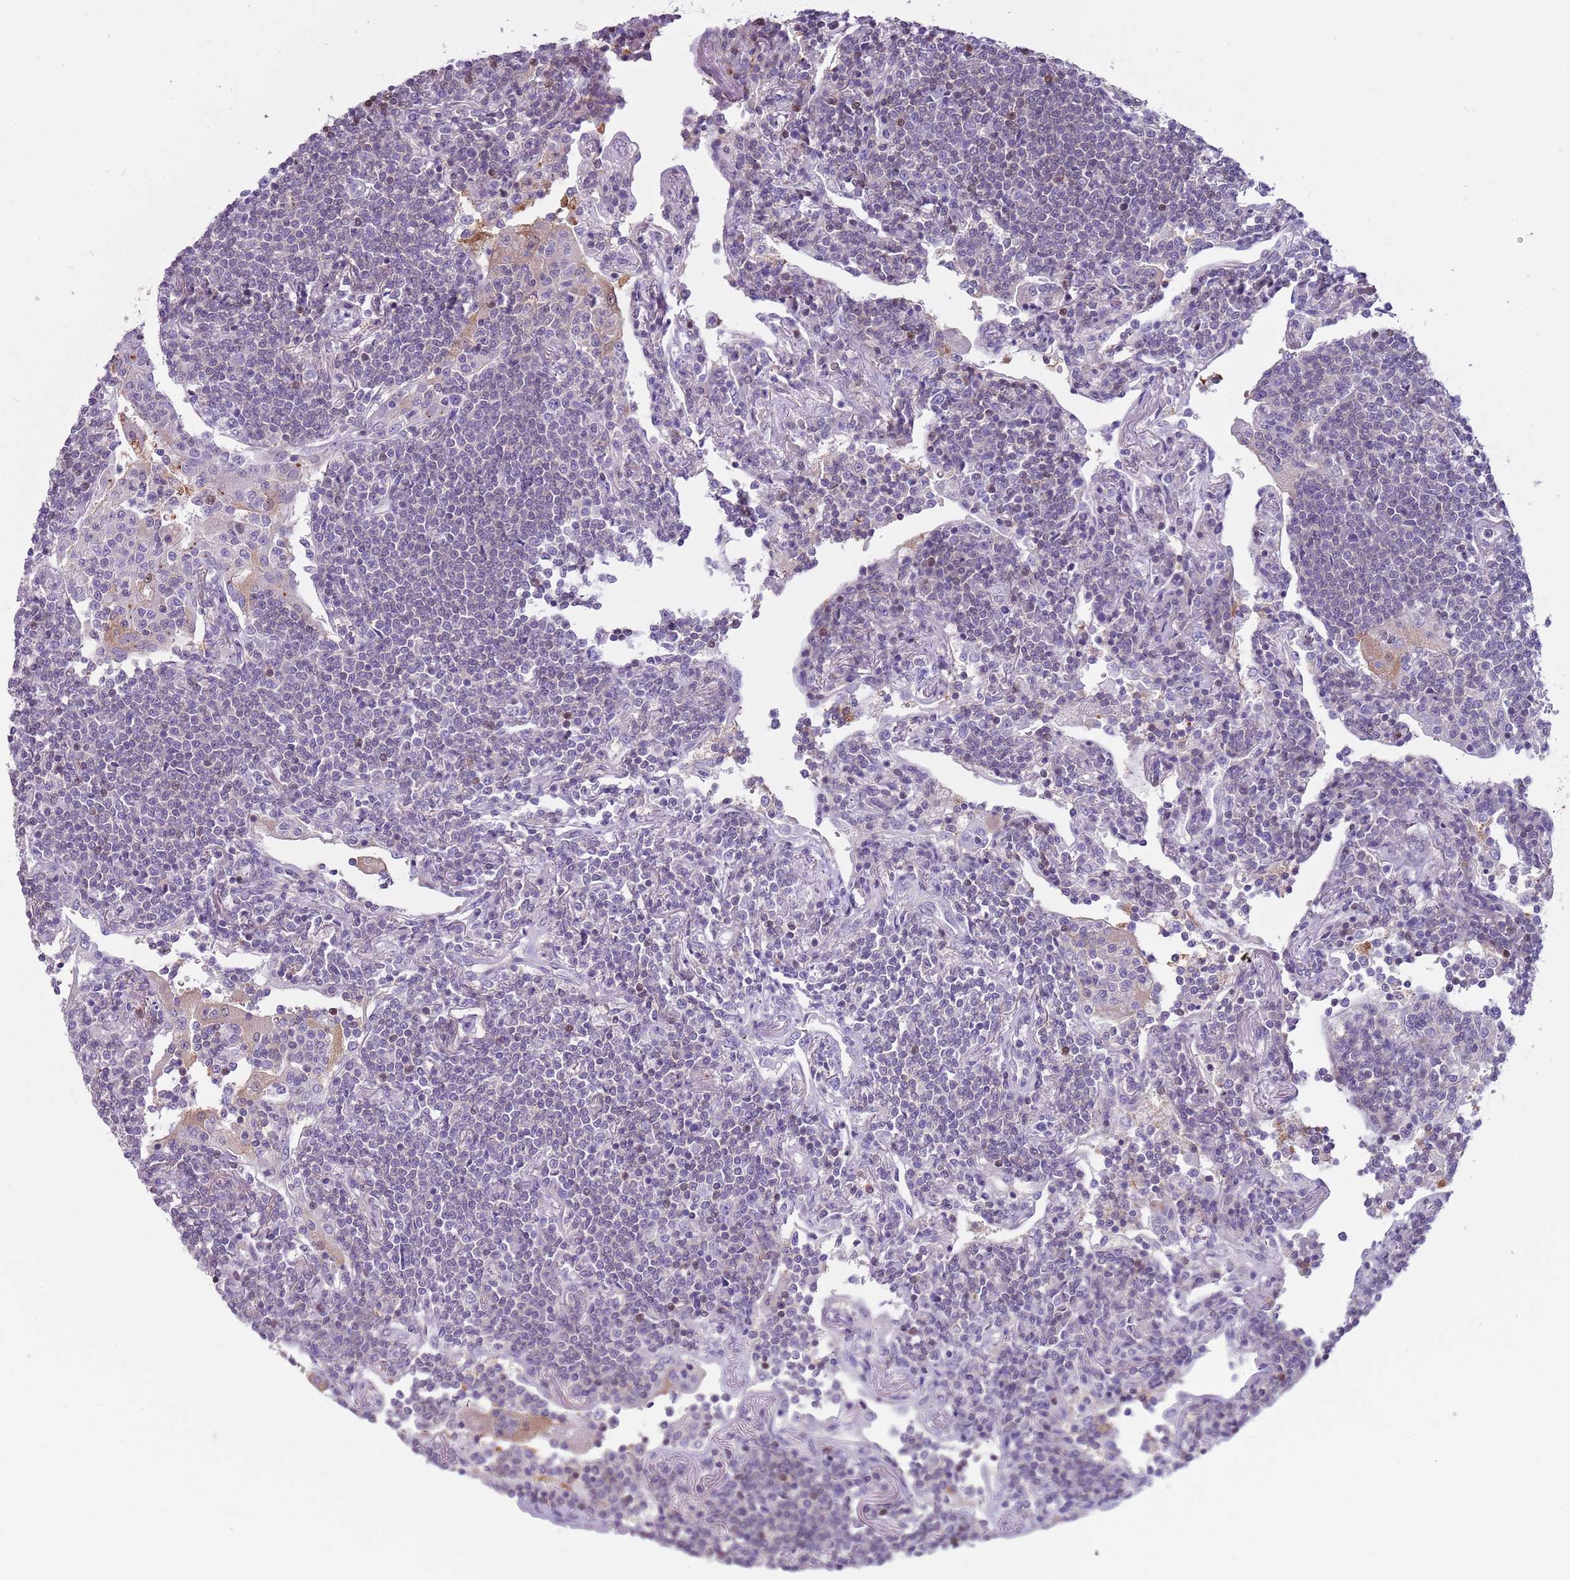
{"staining": {"intensity": "negative", "quantity": "none", "location": "none"}, "tissue": "lymphoma", "cell_type": "Tumor cells", "image_type": "cancer", "snomed": [{"axis": "morphology", "description": "Malignant lymphoma, non-Hodgkin's type, Low grade"}, {"axis": "topography", "description": "Lung"}], "caption": "Tumor cells show no significant protein expression in malignant lymphoma, non-Hodgkin's type (low-grade). (DAB IHC, high magnification).", "gene": "NBPF6", "patient": {"sex": "female", "age": 71}}